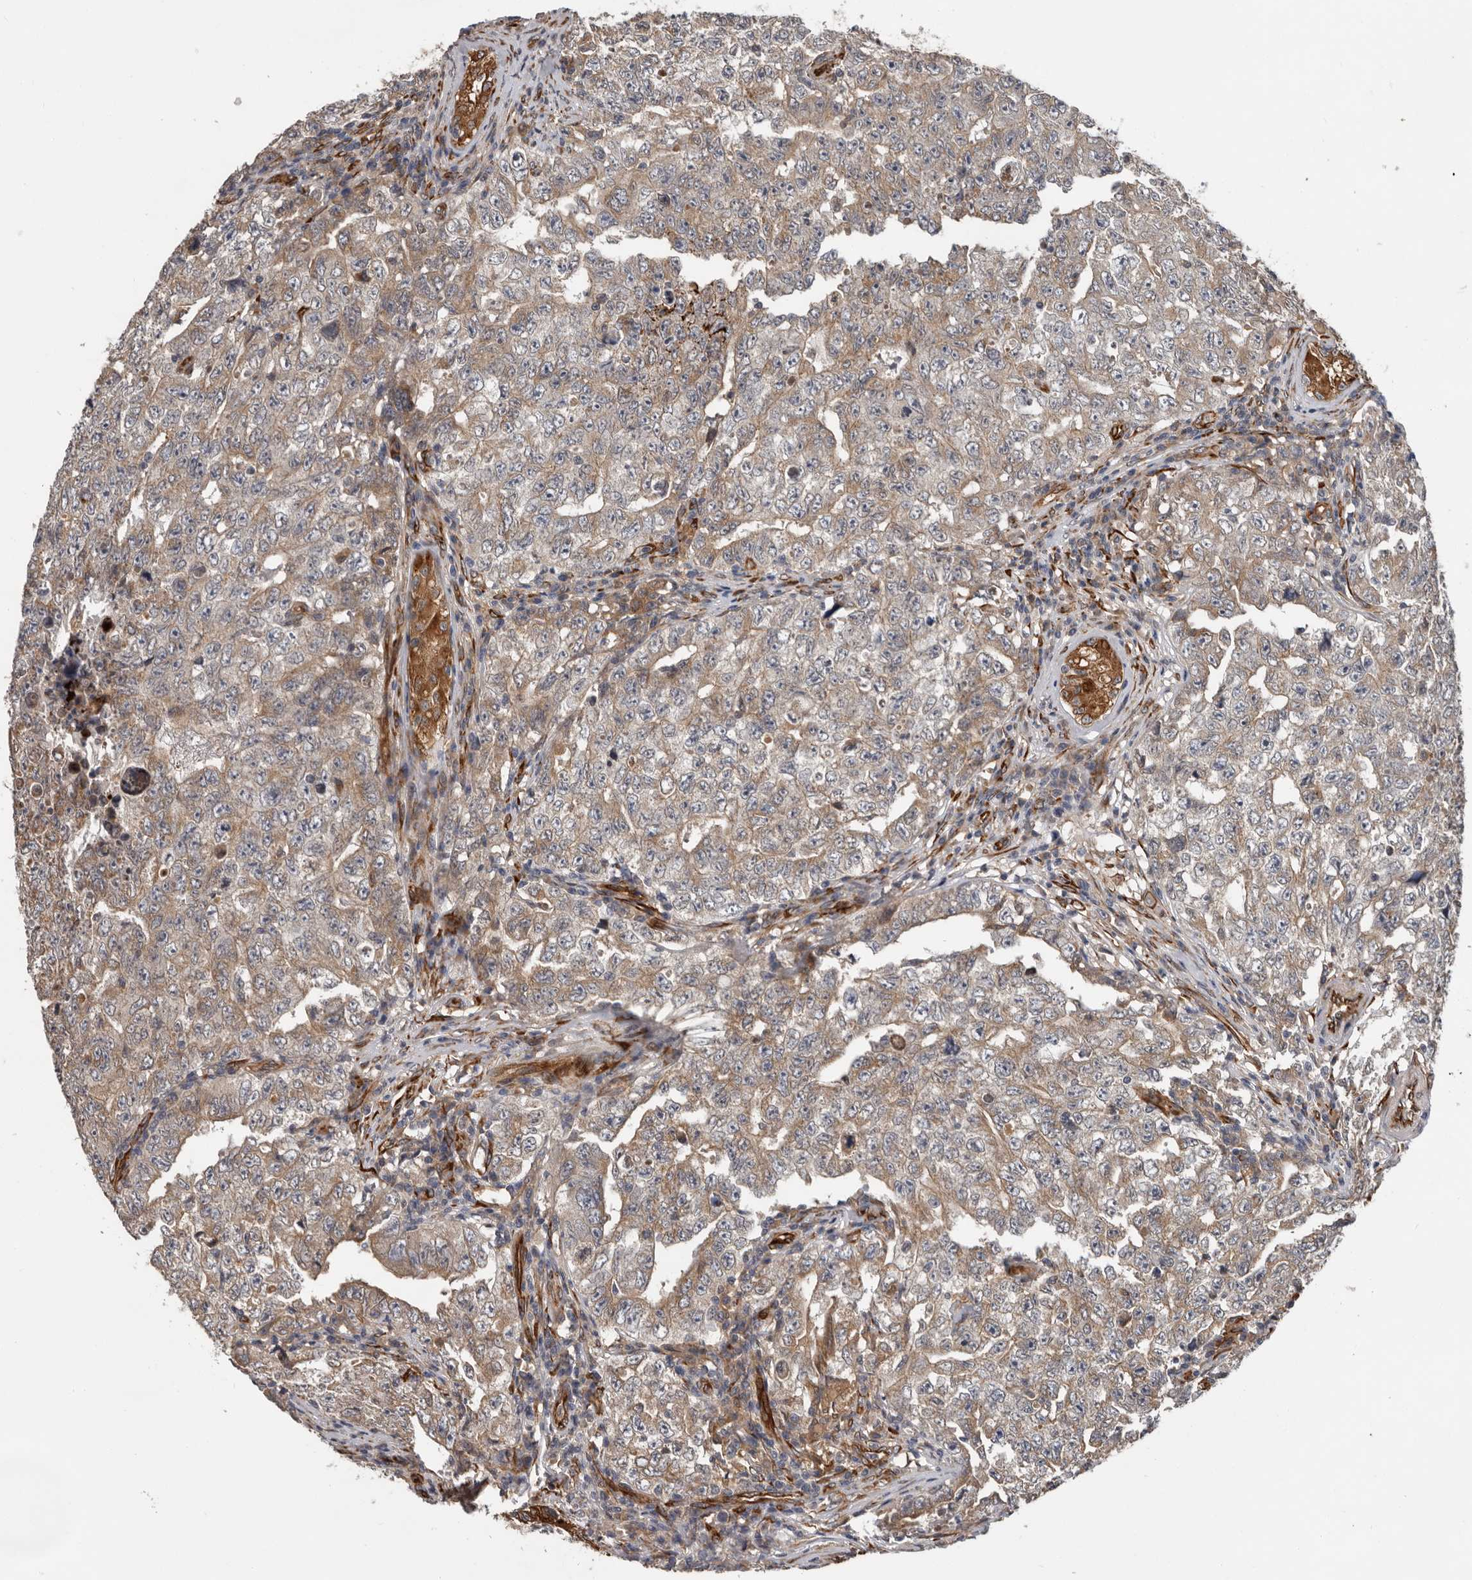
{"staining": {"intensity": "moderate", "quantity": ">75%", "location": "cytoplasmic/membranous"}, "tissue": "testis cancer", "cell_type": "Tumor cells", "image_type": "cancer", "snomed": [{"axis": "morphology", "description": "Carcinoma, Embryonal, NOS"}, {"axis": "topography", "description": "Testis"}], "caption": "Immunohistochemistry photomicrograph of neoplastic tissue: testis embryonal carcinoma stained using immunohistochemistry reveals medium levels of moderate protein expression localized specifically in the cytoplasmic/membranous of tumor cells, appearing as a cytoplasmic/membranous brown color.", "gene": "MTF1", "patient": {"sex": "male", "age": 26}}